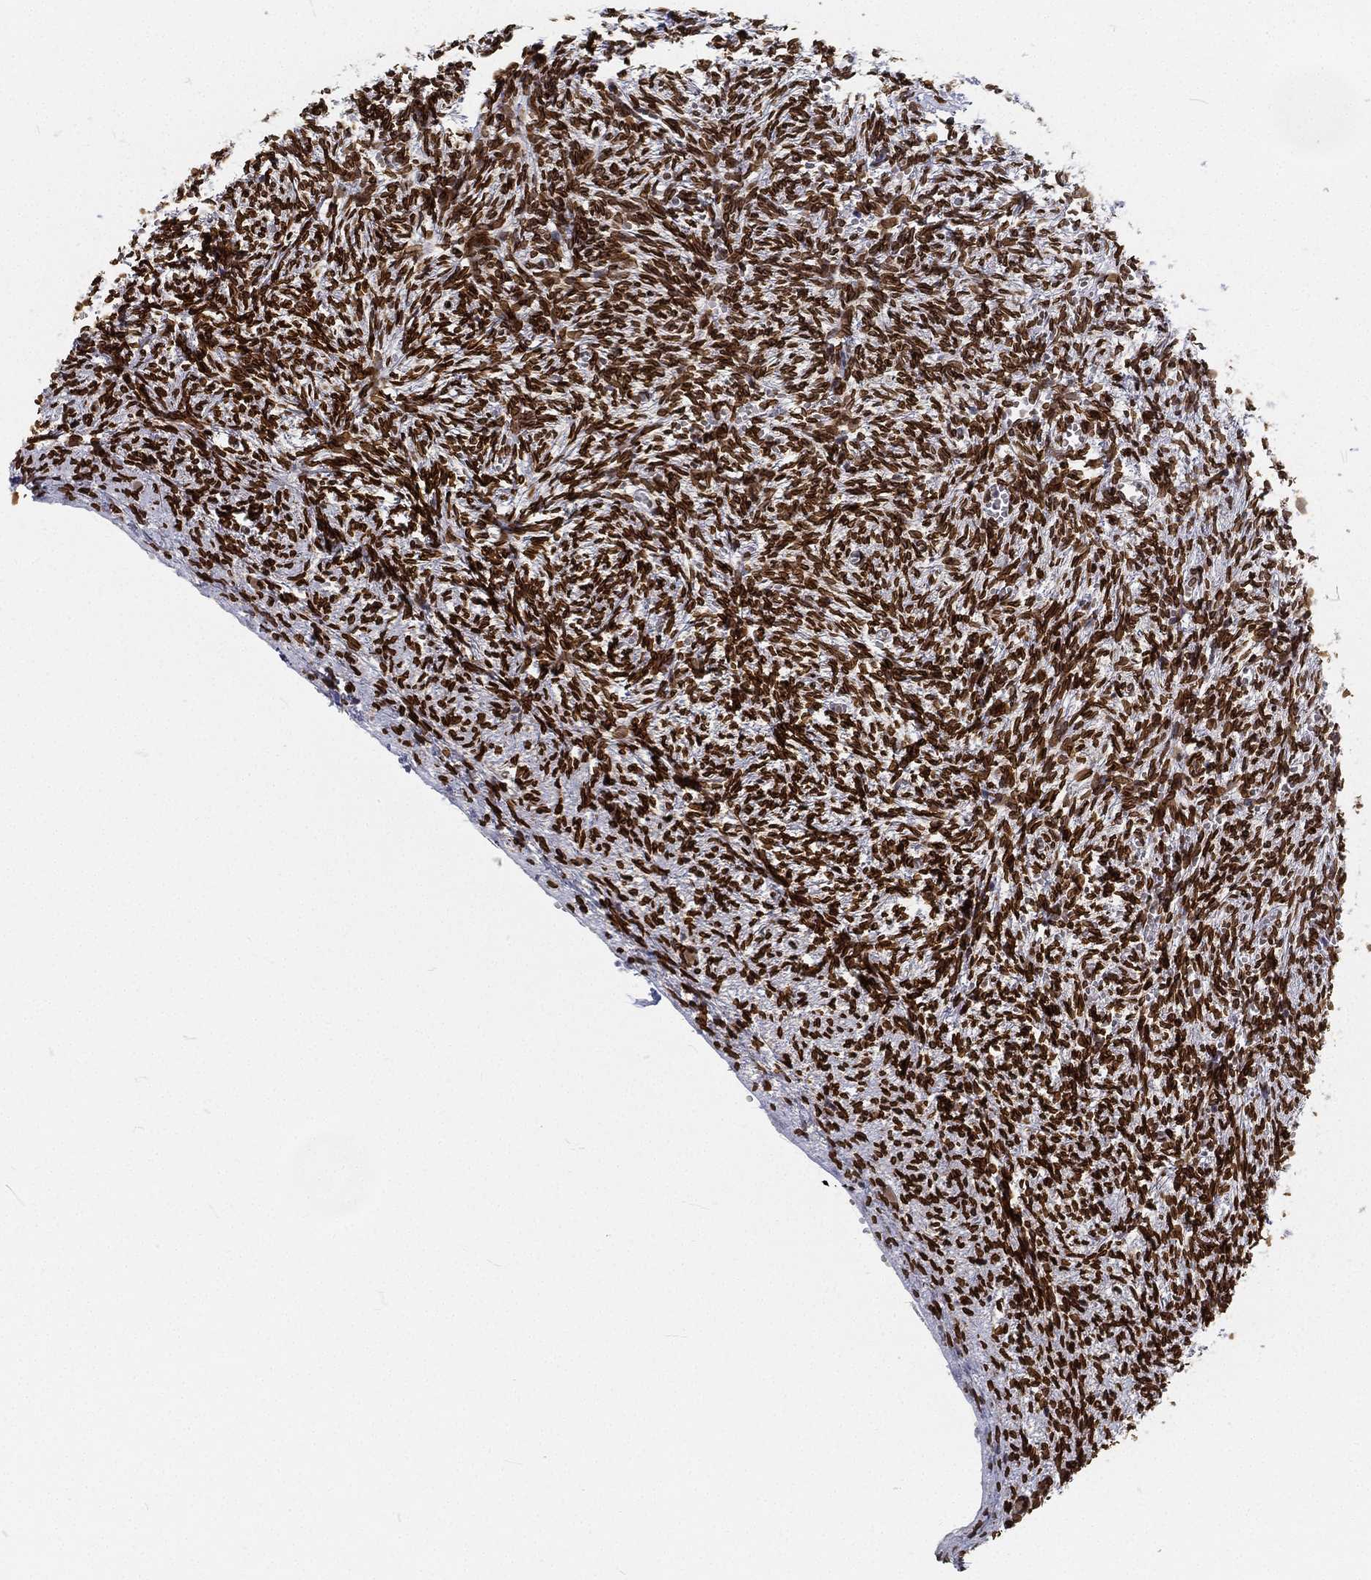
{"staining": {"intensity": "strong", "quantity": ">75%", "location": "nuclear"}, "tissue": "ovary", "cell_type": "Ovarian stroma cells", "image_type": "normal", "snomed": [{"axis": "morphology", "description": "Normal tissue, NOS"}, {"axis": "topography", "description": "Ovary"}], "caption": "Ovarian stroma cells exhibit strong nuclear expression in approximately >75% of cells in unremarkable ovary. (Brightfield microscopy of DAB IHC at high magnification).", "gene": "PALB2", "patient": {"sex": "female", "age": 43}}